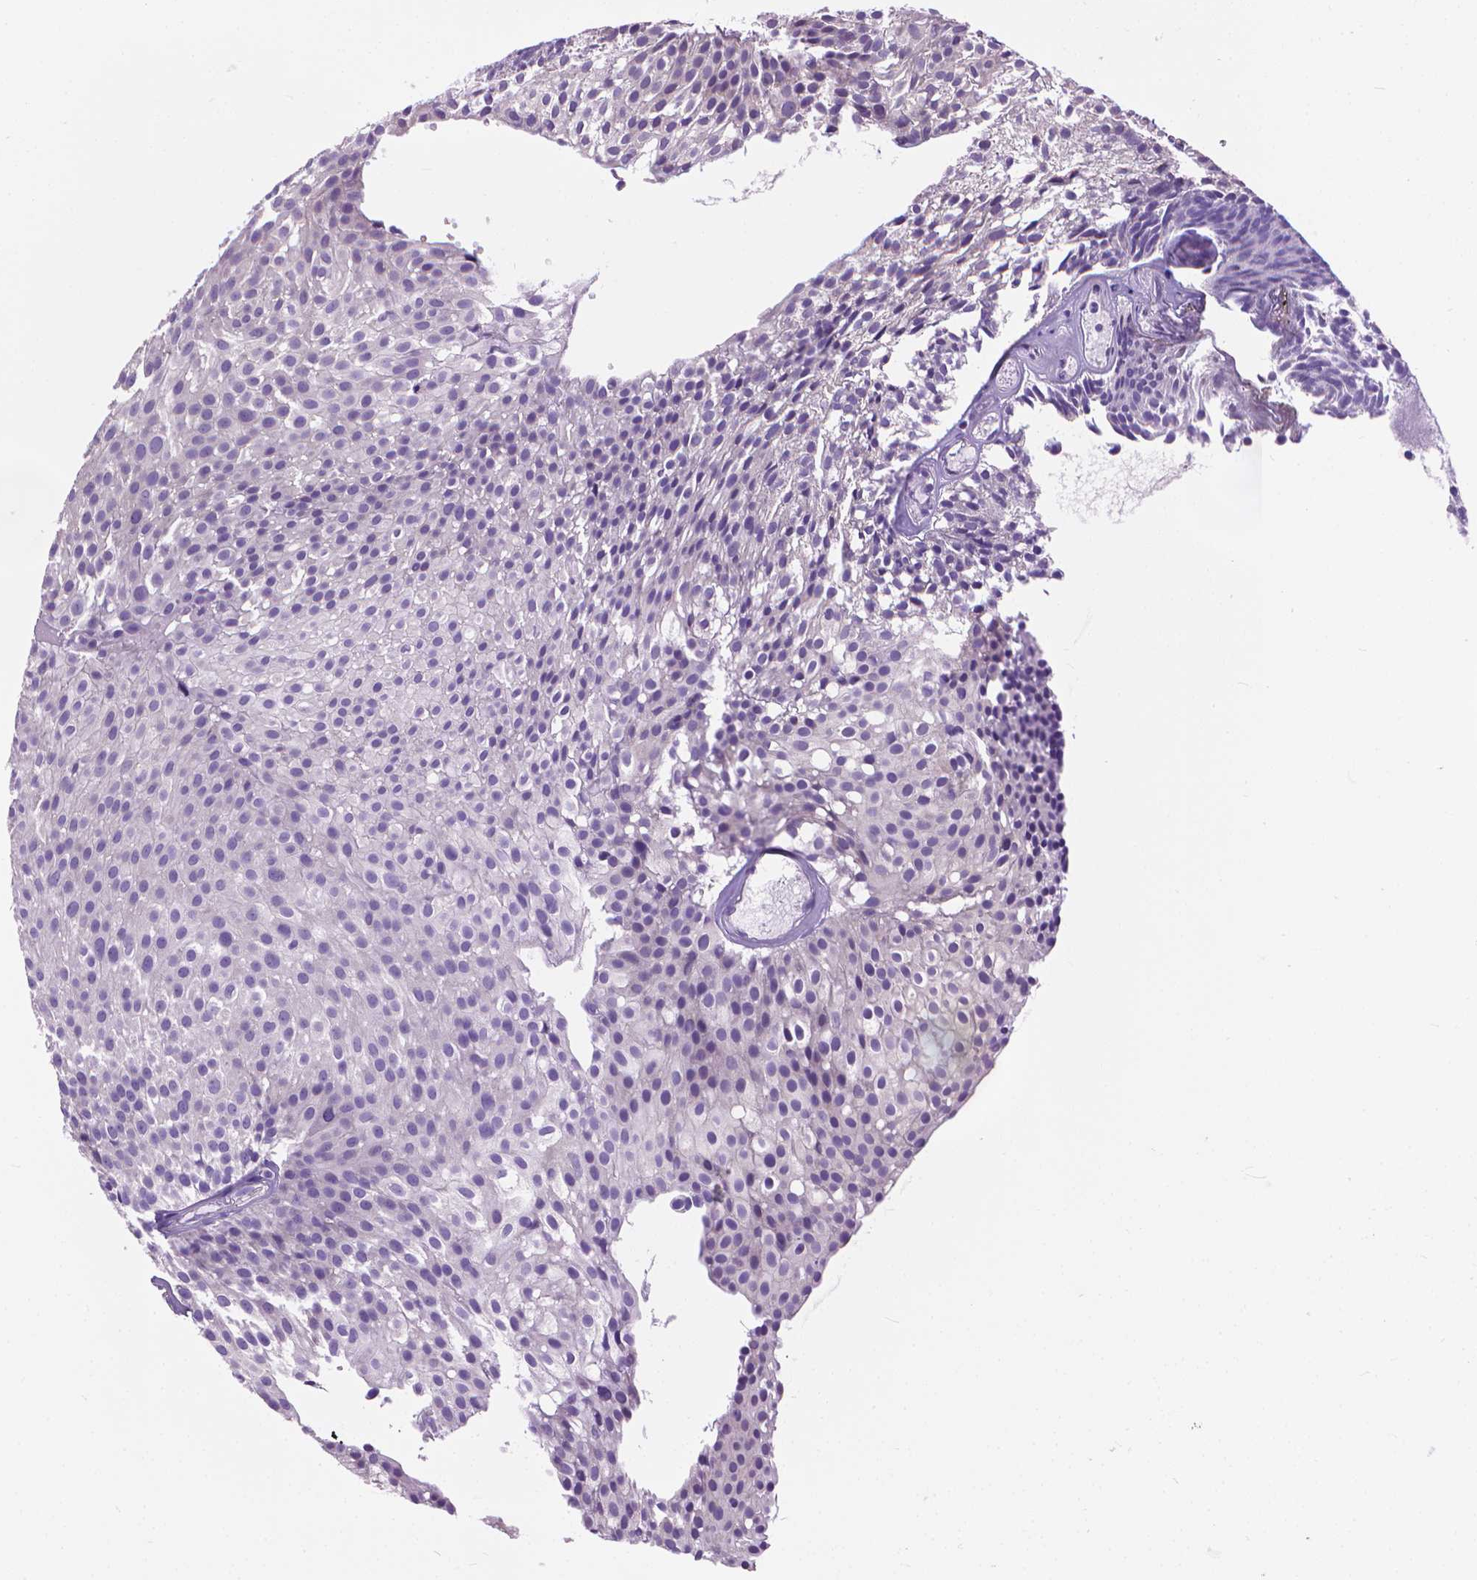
{"staining": {"intensity": "negative", "quantity": "none", "location": "none"}, "tissue": "urothelial cancer", "cell_type": "Tumor cells", "image_type": "cancer", "snomed": [{"axis": "morphology", "description": "Urothelial carcinoma, Low grade"}, {"axis": "topography", "description": "Urinary bladder"}], "caption": "Tumor cells are negative for protein expression in human urothelial cancer. The staining is performed using DAB brown chromogen with nuclei counter-stained in using hematoxylin.", "gene": "SYN1", "patient": {"sex": "male", "age": 63}}